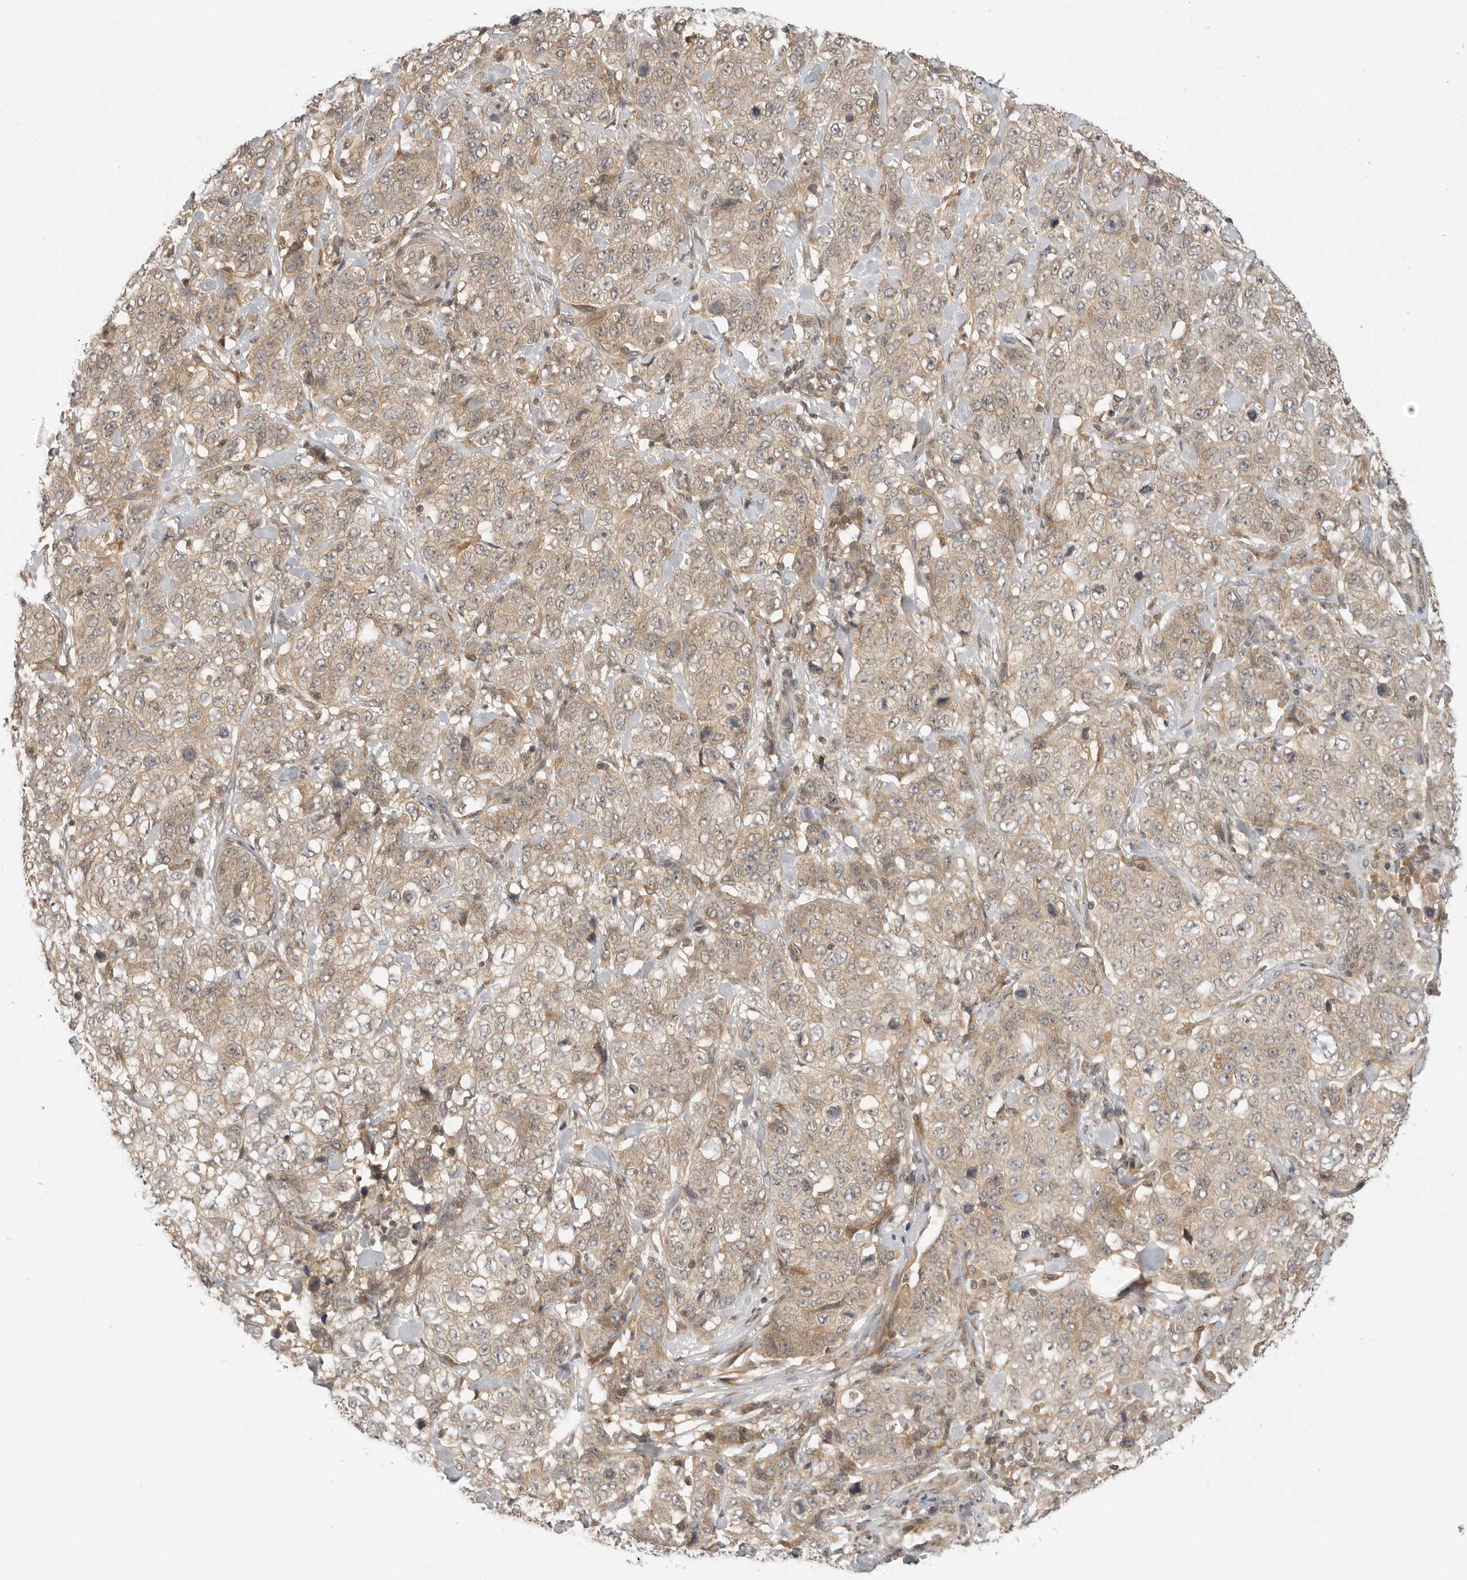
{"staining": {"intensity": "weak", "quantity": ">75%", "location": "cytoplasmic/membranous"}, "tissue": "stomach cancer", "cell_type": "Tumor cells", "image_type": "cancer", "snomed": [{"axis": "morphology", "description": "Adenocarcinoma, NOS"}, {"axis": "topography", "description": "Stomach"}], "caption": "Immunohistochemistry (IHC) staining of stomach cancer (adenocarcinoma), which shows low levels of weak cytoplasmic/membranous staining in about >75% of tumor cells indicating weak cytoplasmic/membranous protein staining. The staining was performed using DAB (brown) for protein detection and nuclei were counterstained in hematoxylin (blue).", "gene": "PRRC2A", "patient": {"sex": "male", "age": 48}}